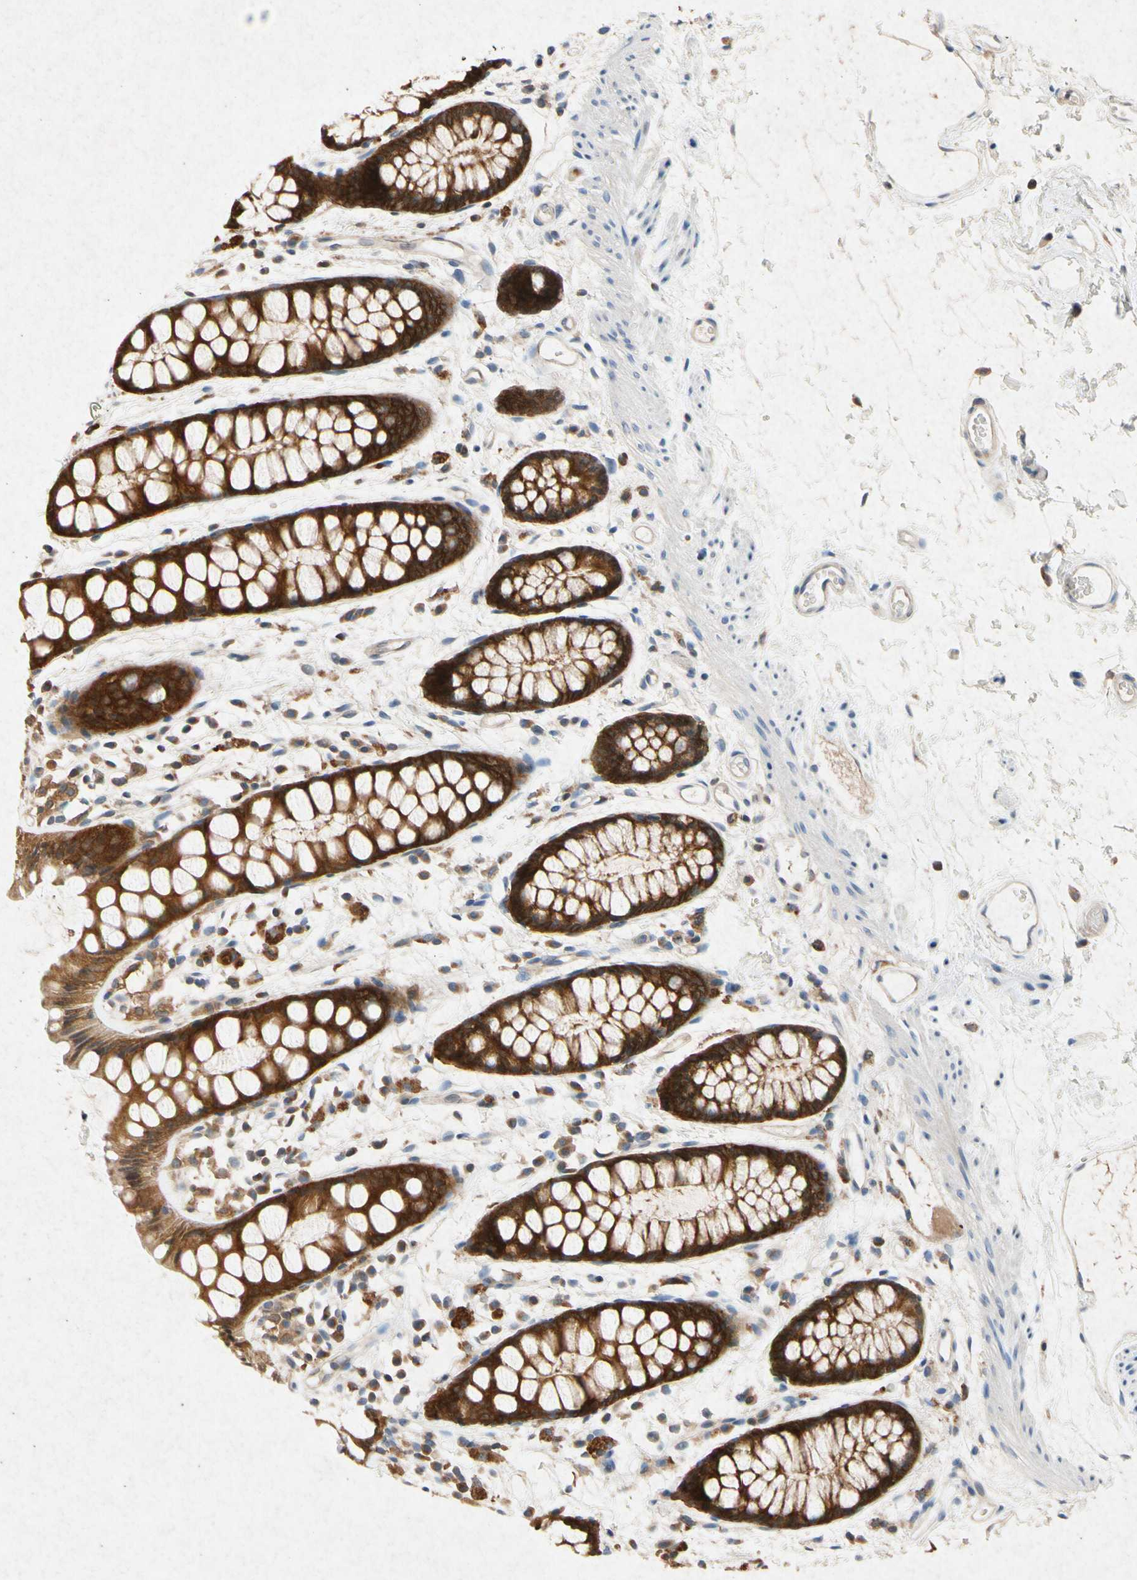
{"staining": {"intensity": "strong", "quantity": ">75%", "location": "cytoplasmic/membranous"}, "tissue": "rectum", "cell_type": "Glandular cells", "image_type": "normal", "snomed": [{"axis": "morphology", "description": "Normal tissue, NOS"}, {"axis": "topography", "description": "Rectum"}], "caption": "IHC histopathology image of benign rectum: rectum stained using IHC shows high levels of strong protein expression localized specifically in the cytoplasmic/membranous of glandular cells, appearing as a cytoplasmic/membranous brown color.", "gene": "RPS6KA1", "patient": {"sex": "female", "age": 66}}